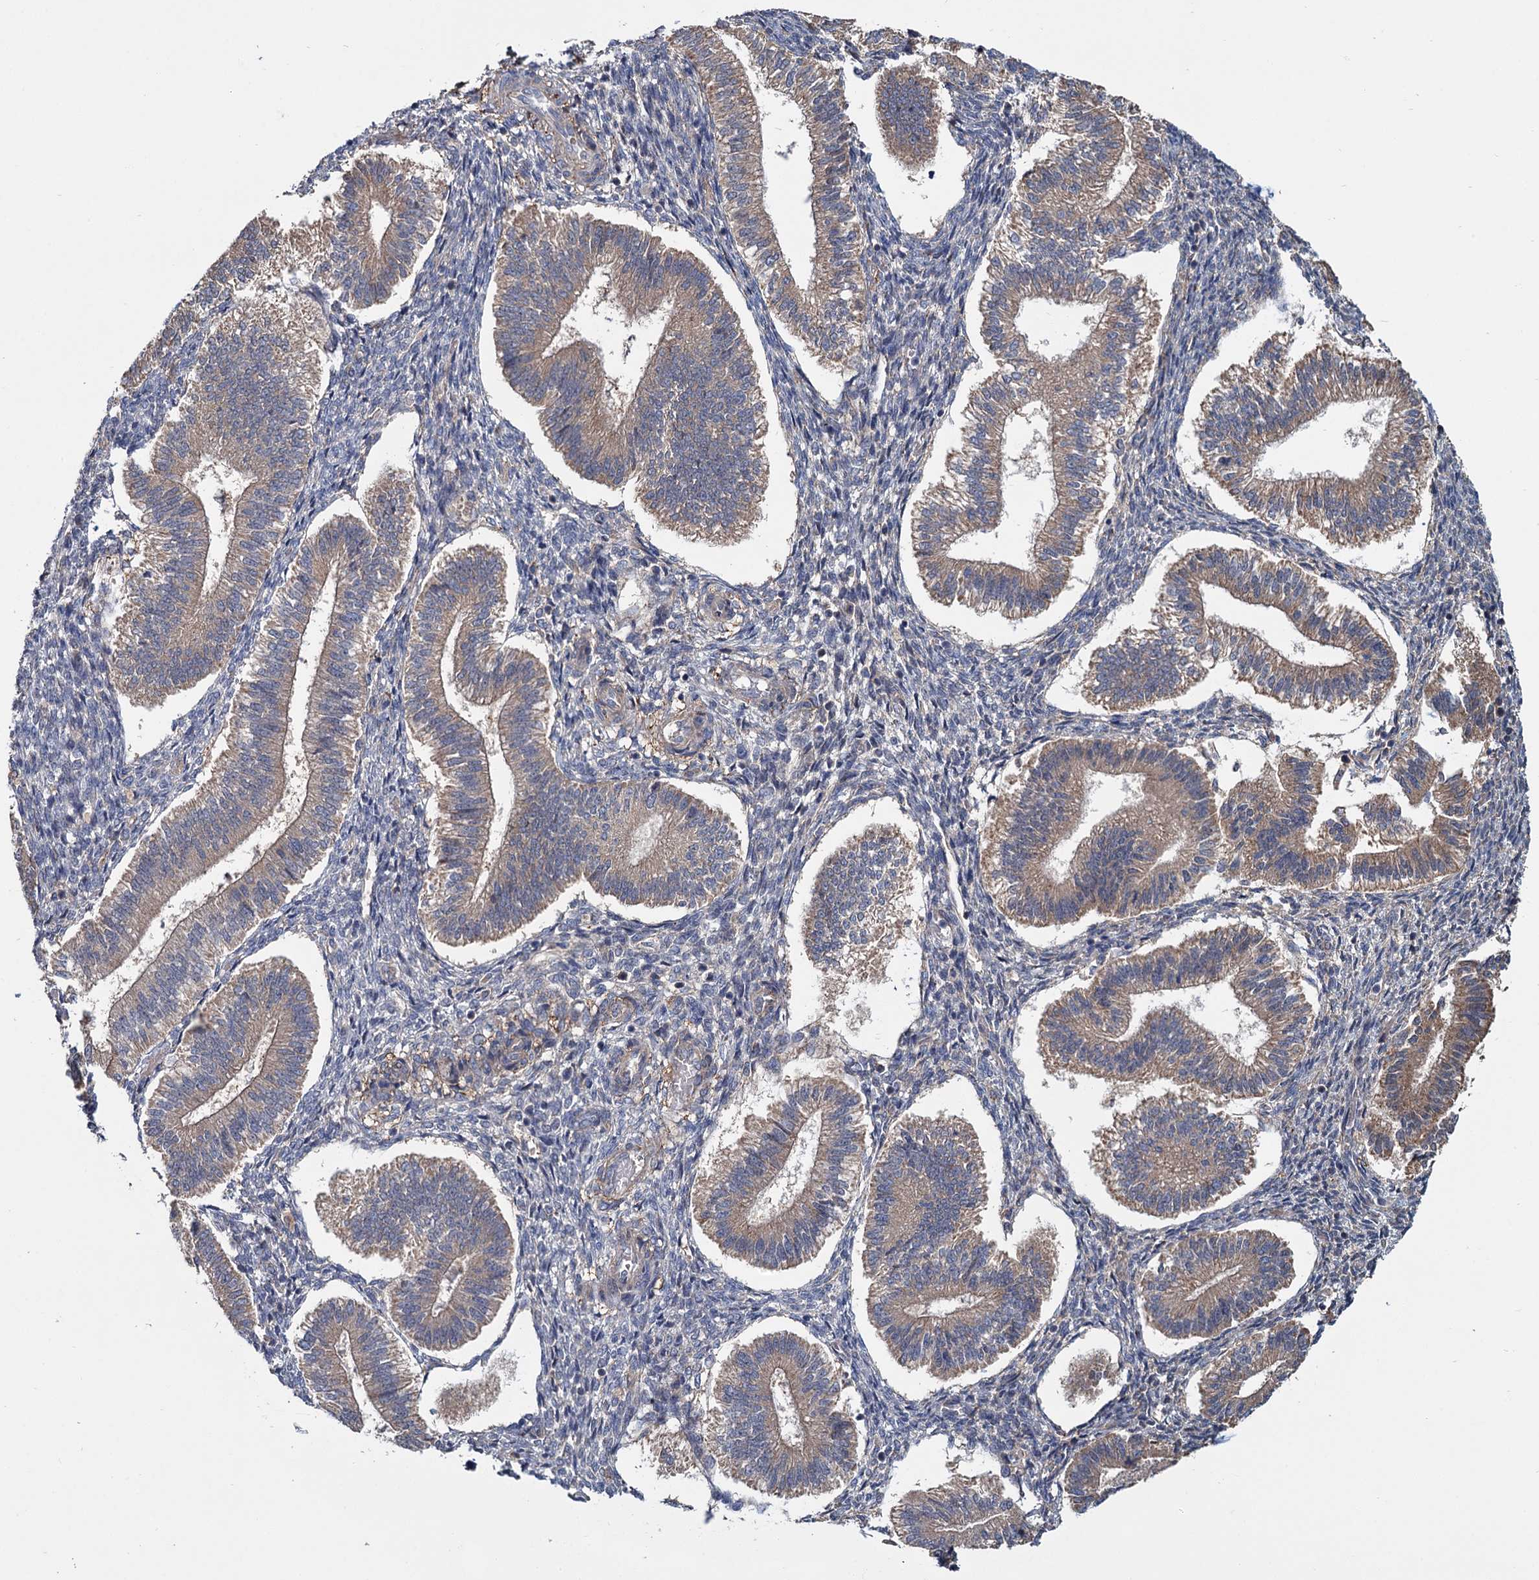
{"staining": {"intensity": "negative", "quantity": "none", "location": "none"}, "tissue": "endometrium", "cell_type": "Cells in endometrial stroma", "image_type": "normal", "snomed": [{"axis": "morphology", "description": "Normal tissue, NOS"}, {"axis": "topography", "description": "Endometrium"}], "caption": "IHC histopathology image of benign endometrium stained for a protein (brown), which exhibits no expression in cells in endometrial stroma.", "gene": "MTRR", "patient": {"sex": "female", "age": 25}}